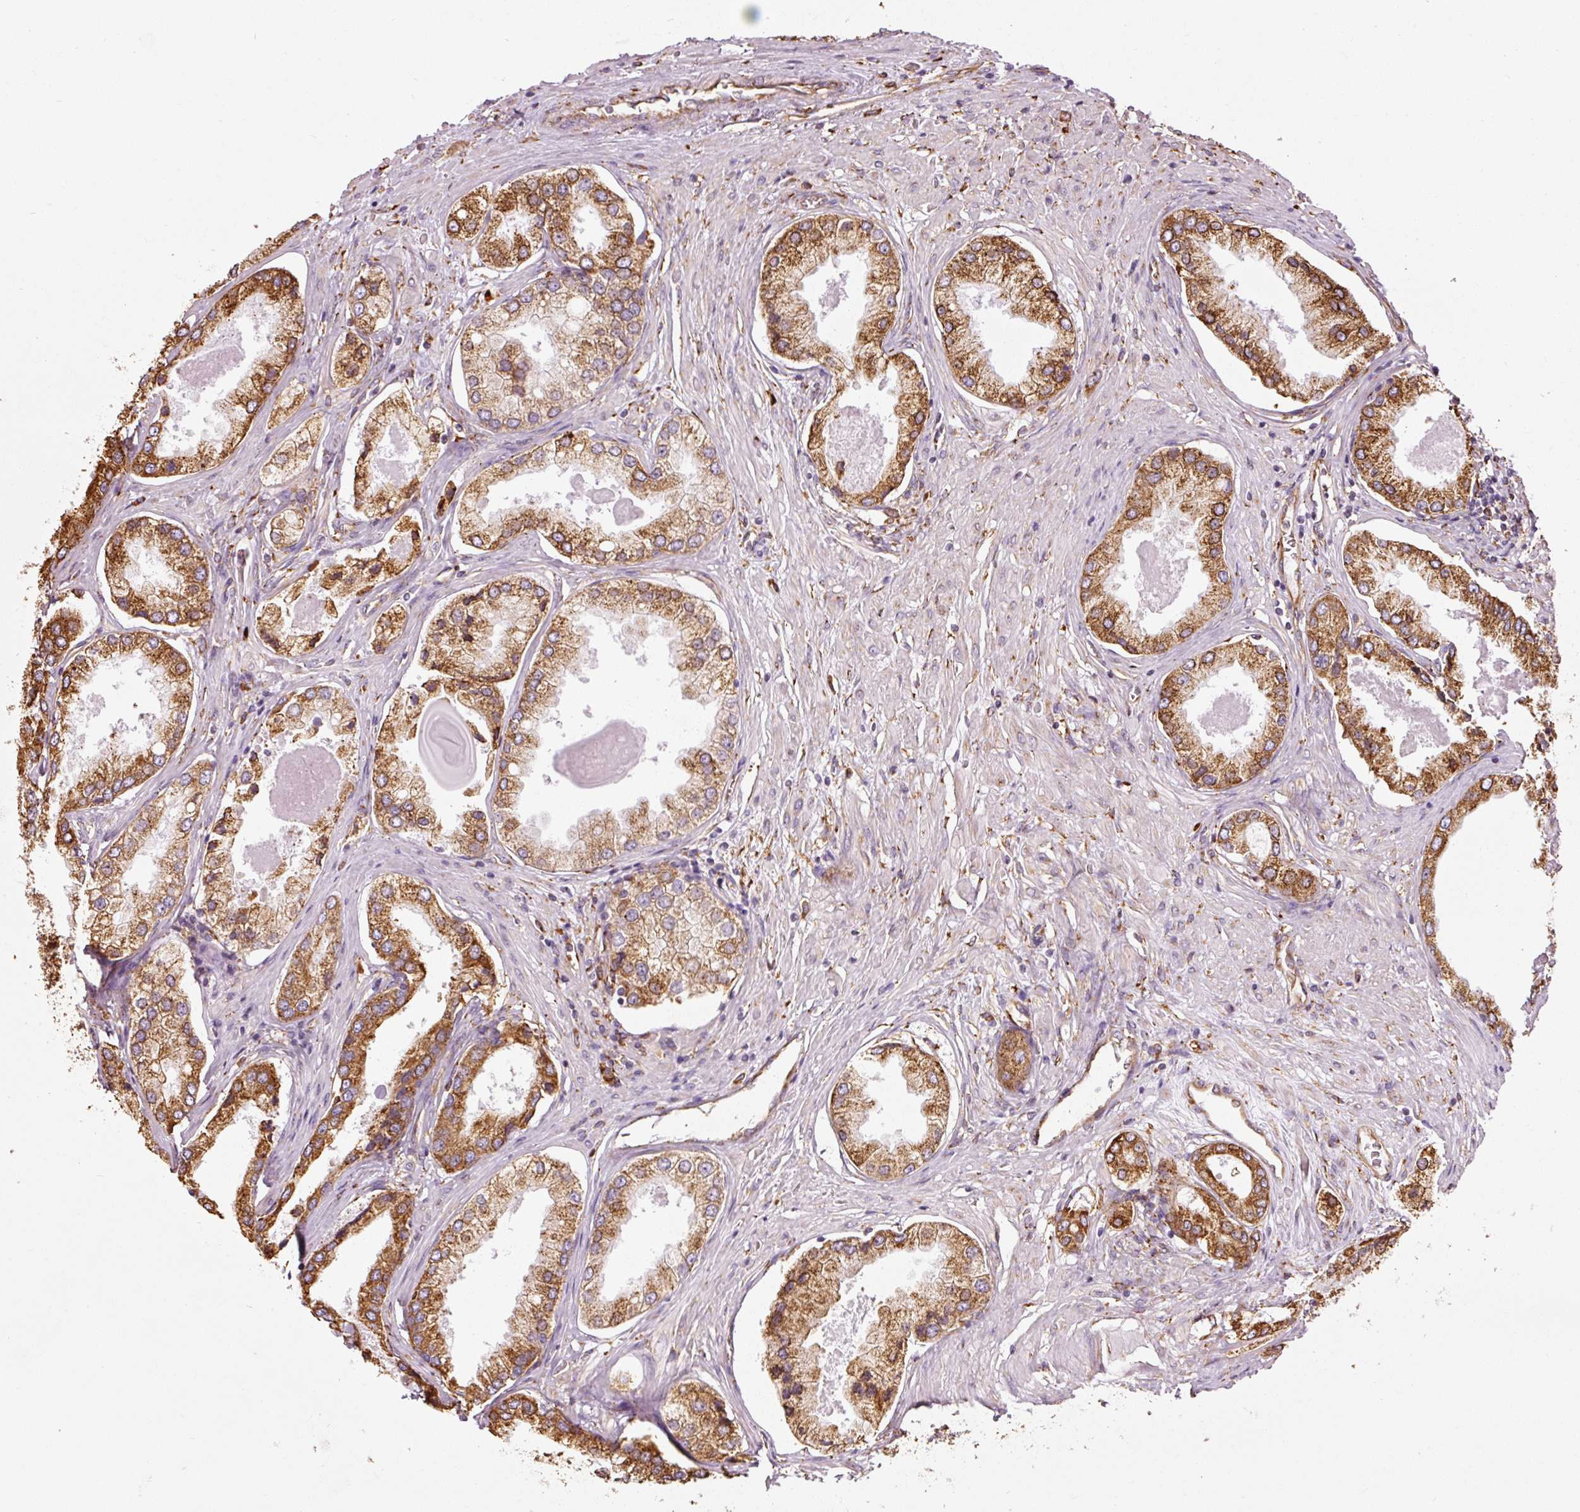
{"staining": {"intensity": "strong", "quantity": ">75%", "location": "cytoplasmic/membranous"}, "tissue": "prostate cancer", "cell_type": "Tumor cells", "image_type": "cancer", "snomed": [{"axis": "morphology", "description": "Adenocarcinoma, Low grade"}, {"axis": "topography", "description": "Prostate"}], "caption": "Human prostate adenocarcinoma (low-grade) stained with a protein marker demonstrates strong staining in tumor cells.", "gene": "KLC1", "patient": {"sex": "male", "age": 68}}